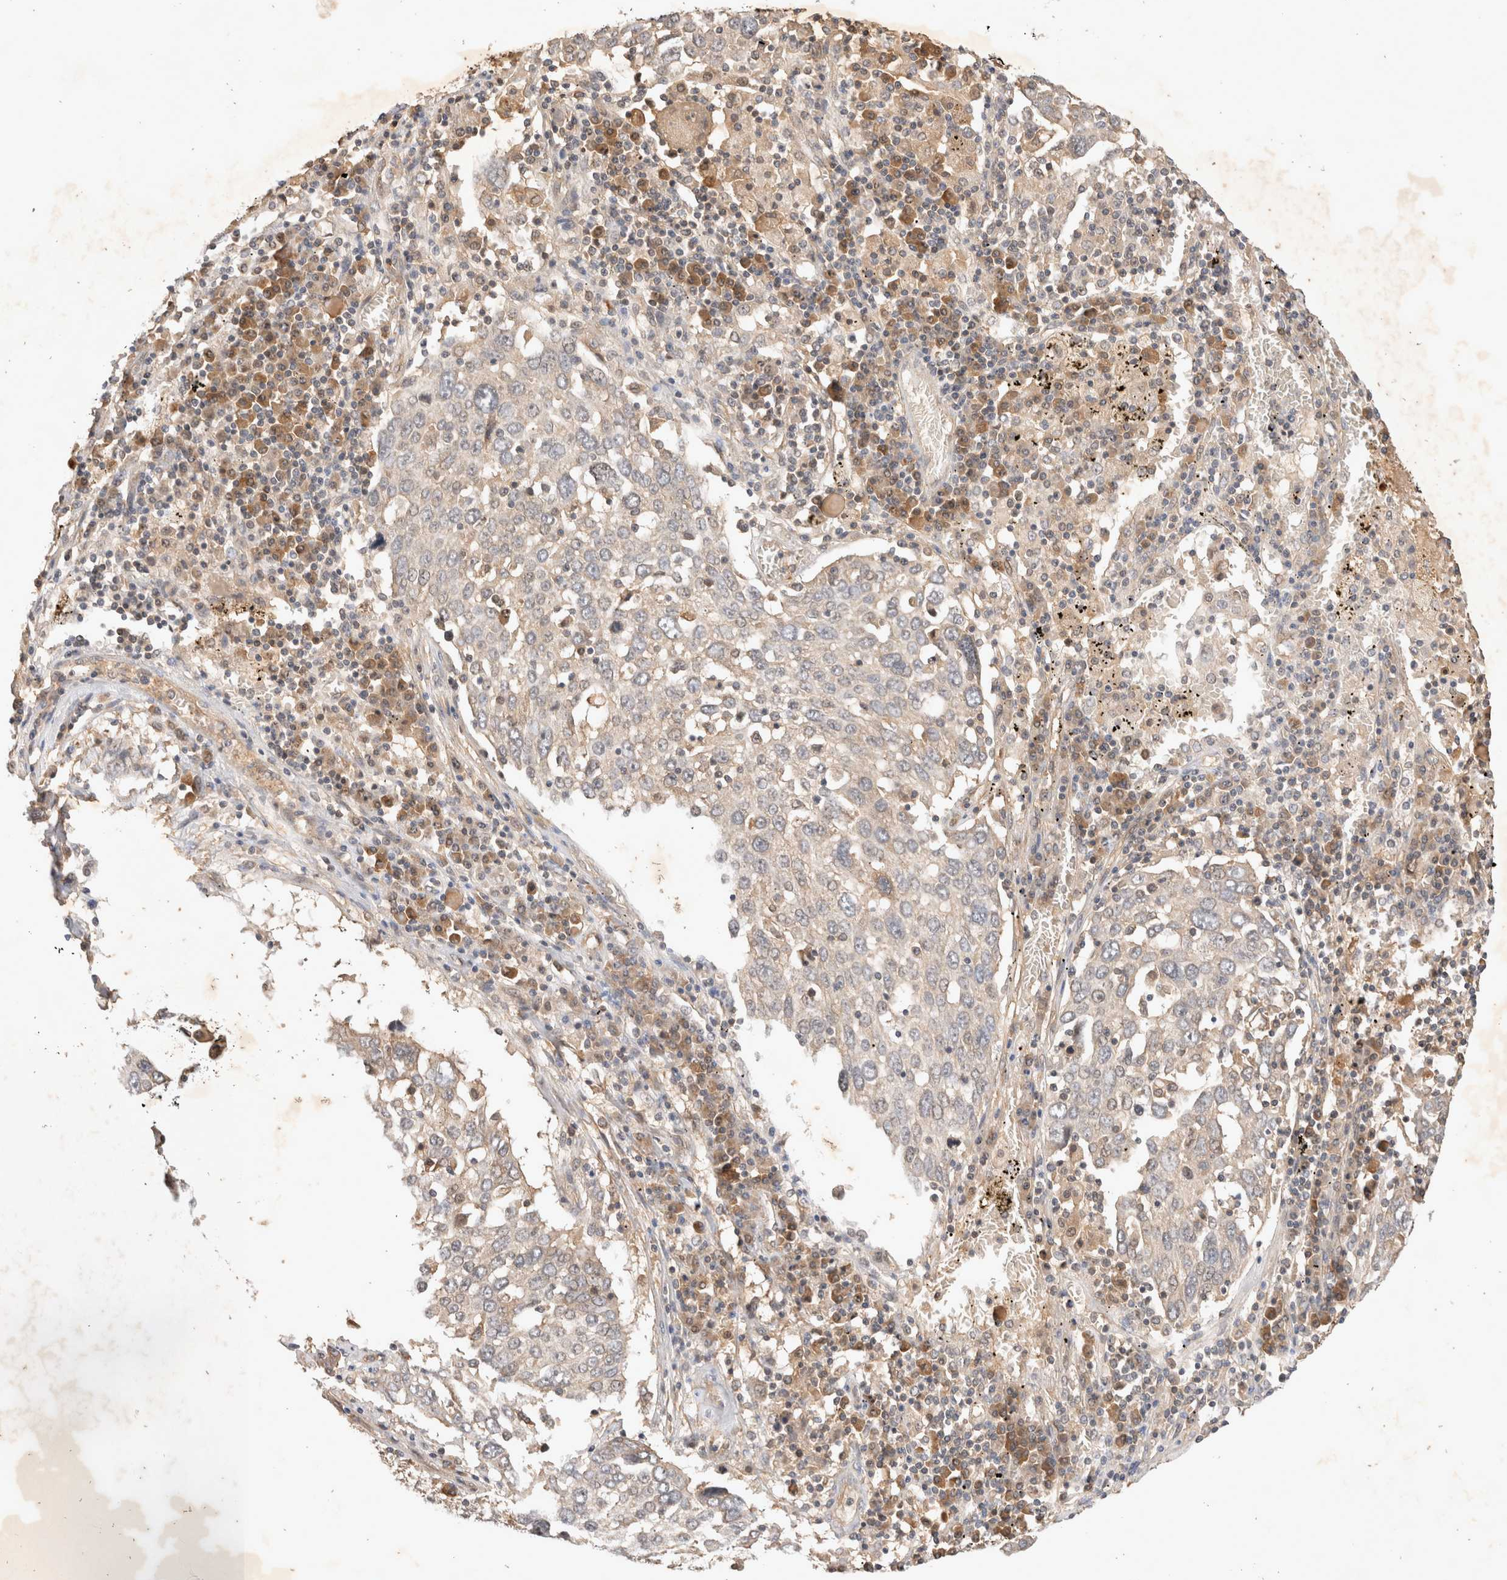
{"staining": {"intensity": "negative", "quantity": "none", "location": "none"}, "tissue": "lung cancer", "cell_type": "Tumor cells", "image_type": "cancer", "snomed": [{"axis": "morphology", "description": "Squamous cell carcinoma, NOS"}, {"axis": "topography", "description": "Lung"}], "caption": "Immunohistochemistry of lung squamous cell carcinoma shows no positivity in tumor cells. Brightfield microscopy of IHC stained with DAB (3,3'-diaminobenzidine) (brown) and hematoxylin (blue), captured at high magnification.", "gene": "YES1", "patient": {"sex": "male", "age": 65}}